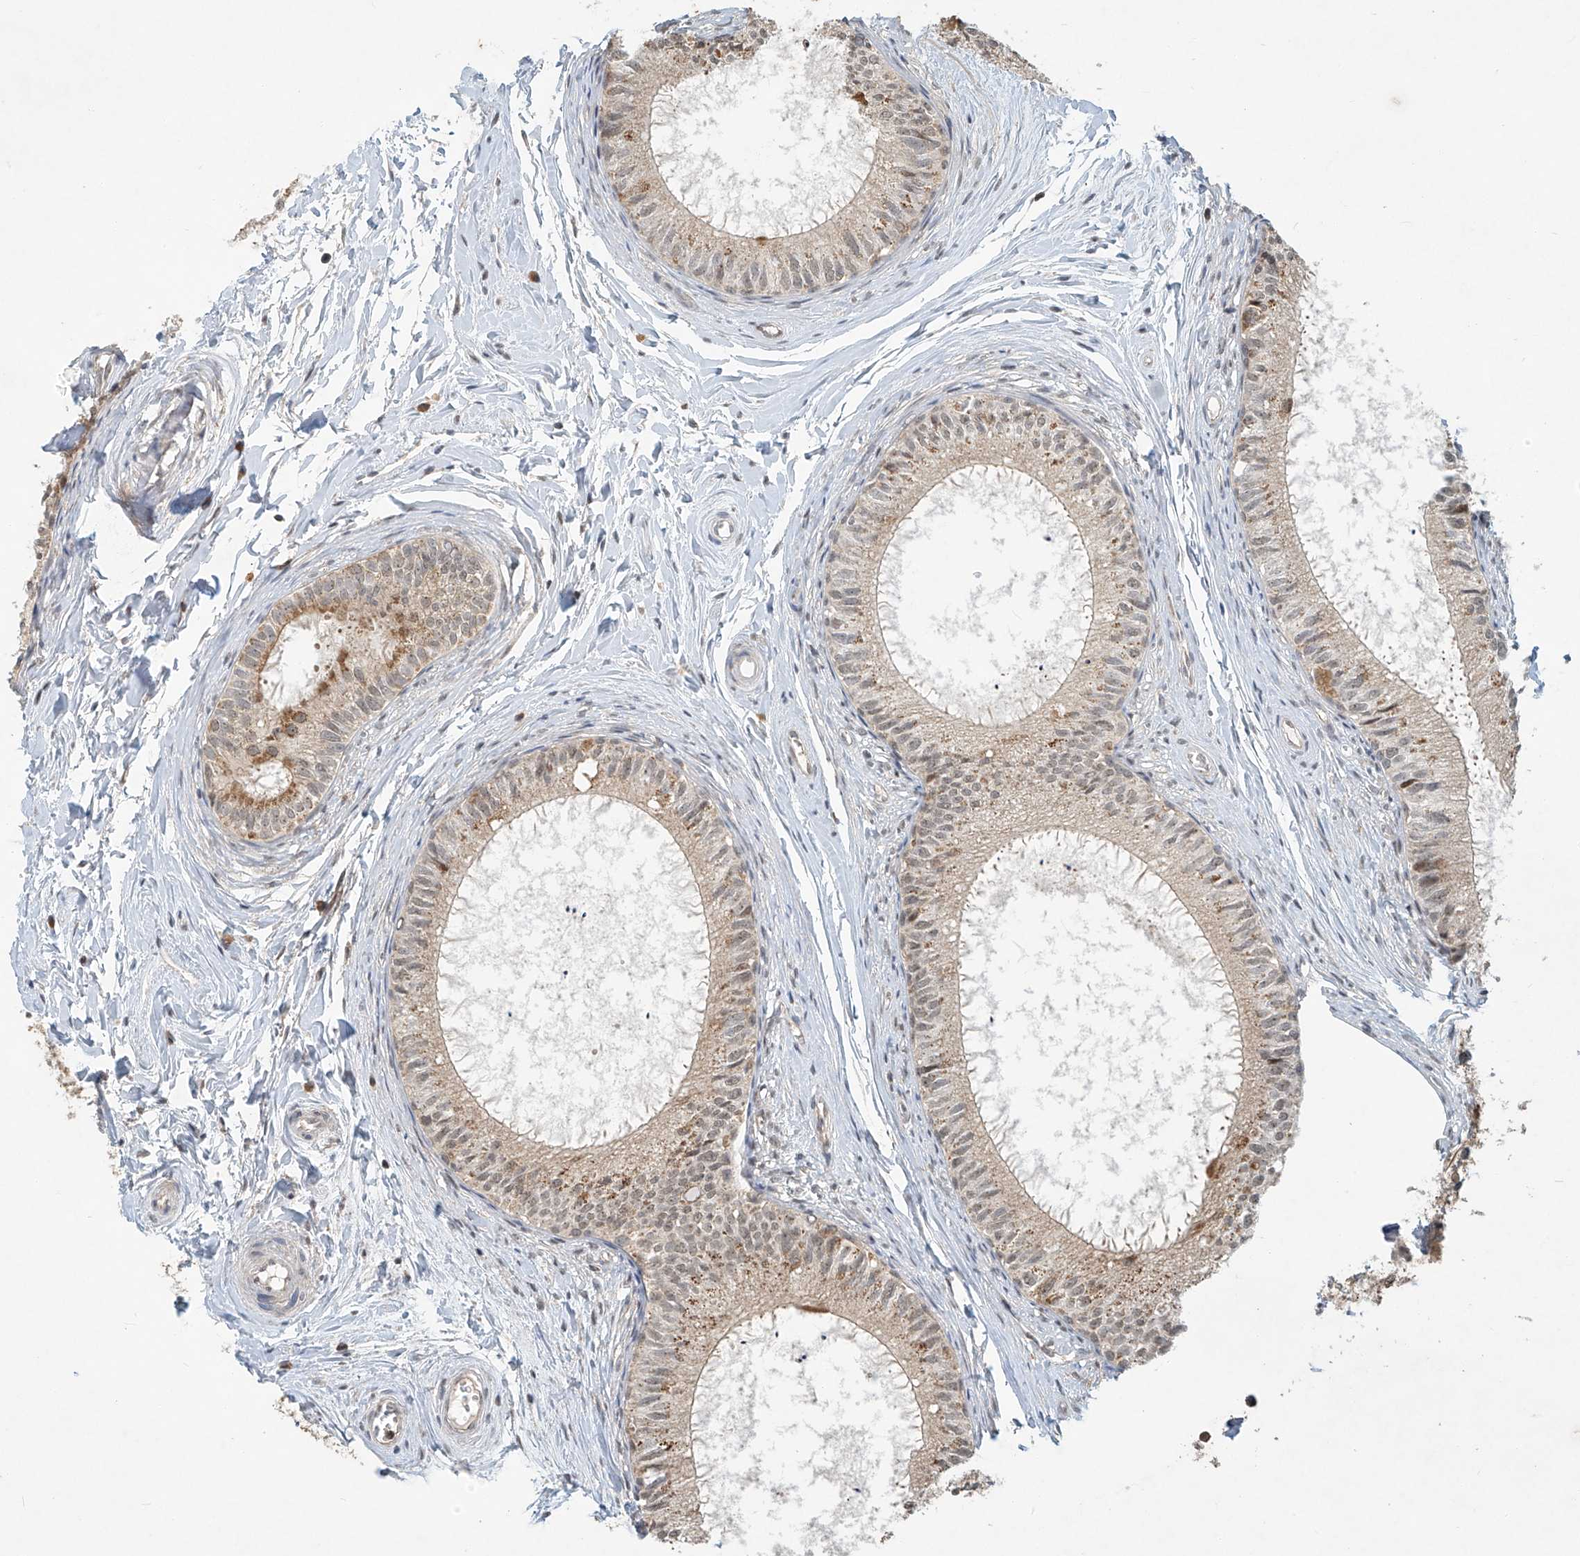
{"staining": {"intensity": "weak", "quantity": "25%-75%", "location": "cytoplasmic/membranous"}, "tissue": "epididymis", "cell_type": "Glandular cells", "image_type": "normal", "snomed": [{"axis": "morphology", "description": "Normal tissue, NOS"}, {"axis": "topography", "description": "Epididymis"}], "caption": "This micrograph shows immunohistochemistry (IHC) staining of benign epididymis, with low weak cytoplasmic/membranous expression in about 25%-75% of glandular cells.", "gene": "SYTL3", "patient": {"sex": "male", "age": 34}}